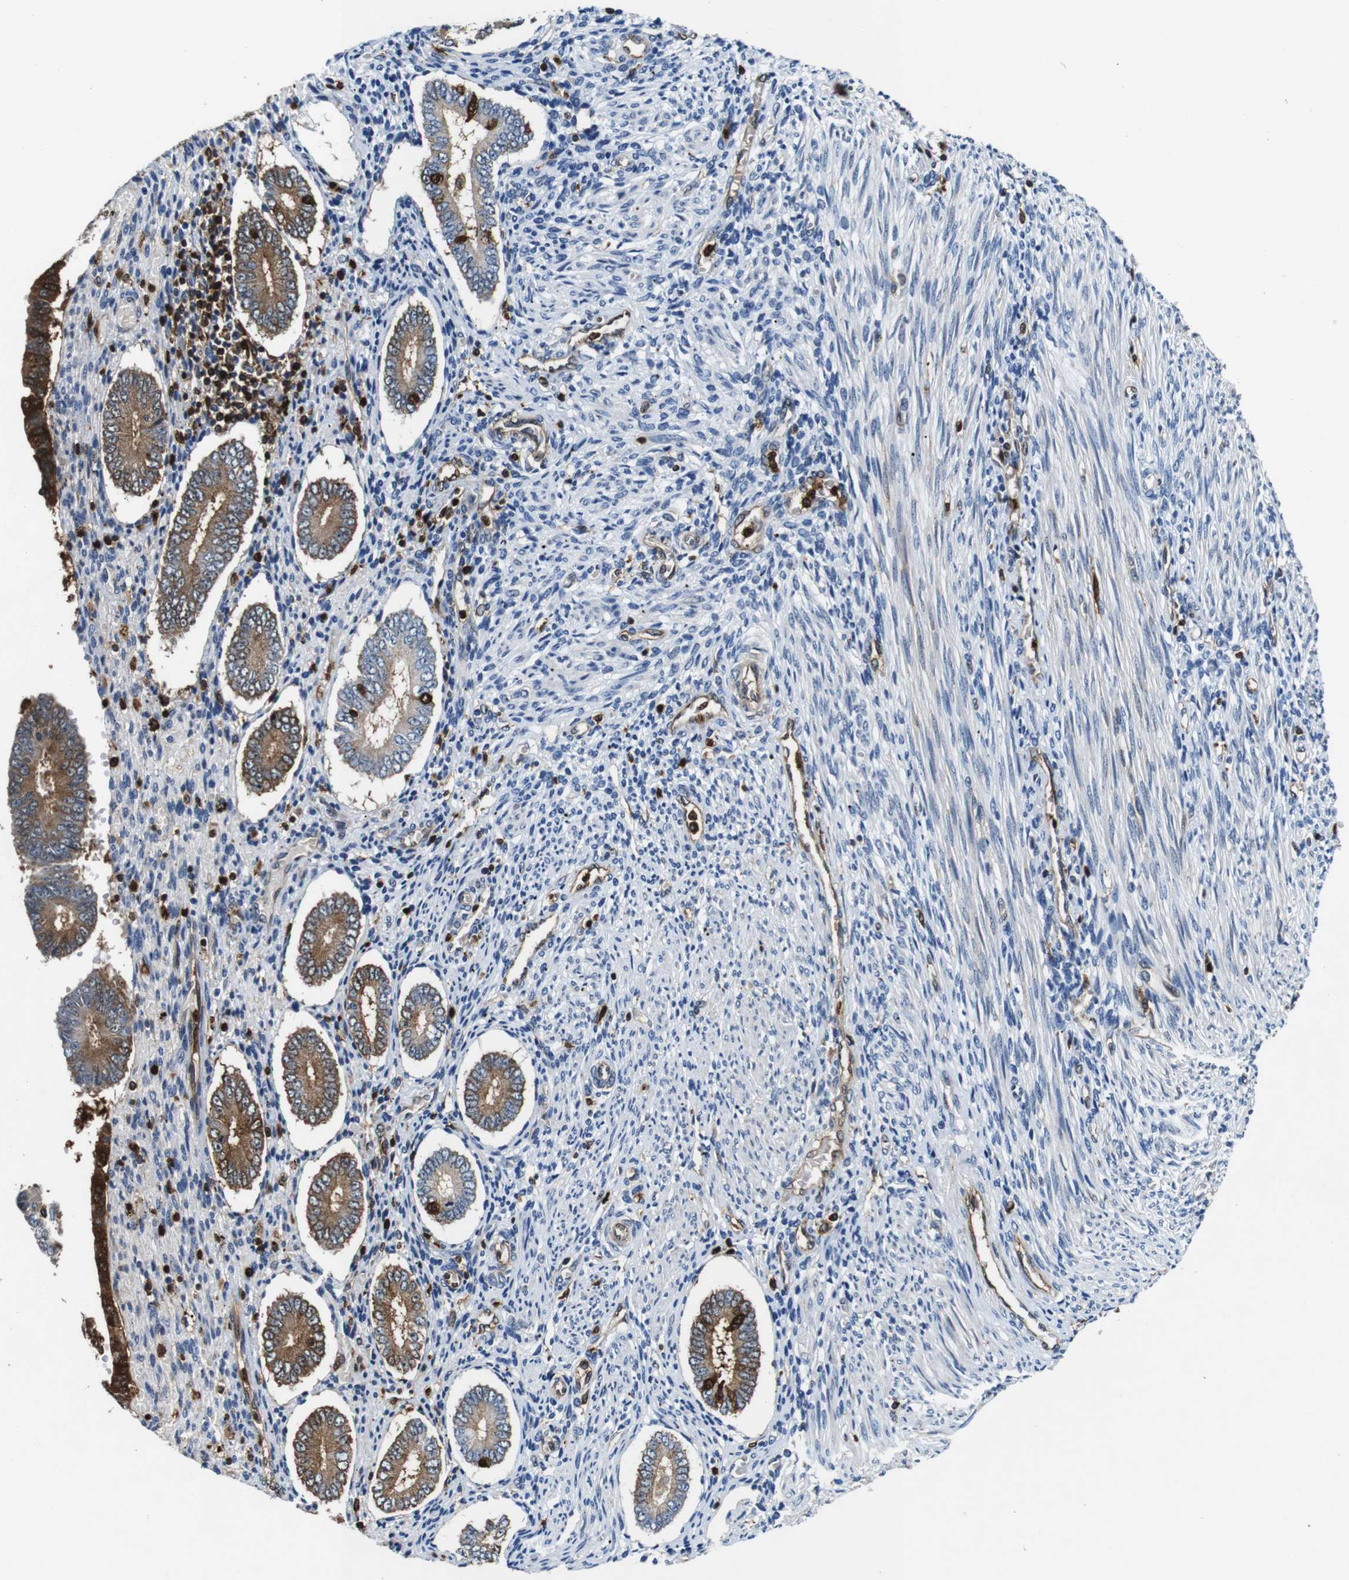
{"staining": {"intensity": "weak", "quantity": "<25%", "location": "cytoplasmic/membranous"}, "tissue": "endometrium", "cell_type": "Cells in endometrial stroma", "image_type": "normal", "snomed": [{"axis": "morphology", "description": "Normal tissue, NOS"}, {"axis": "topography", "description": "Endometrium"}], "caption": "Human endometrium stained for a protein using IHC shows no expression in cells in endometrial stroma.", "gene": "ANXA1", "patient": {"sex": "female", "age": 42}}